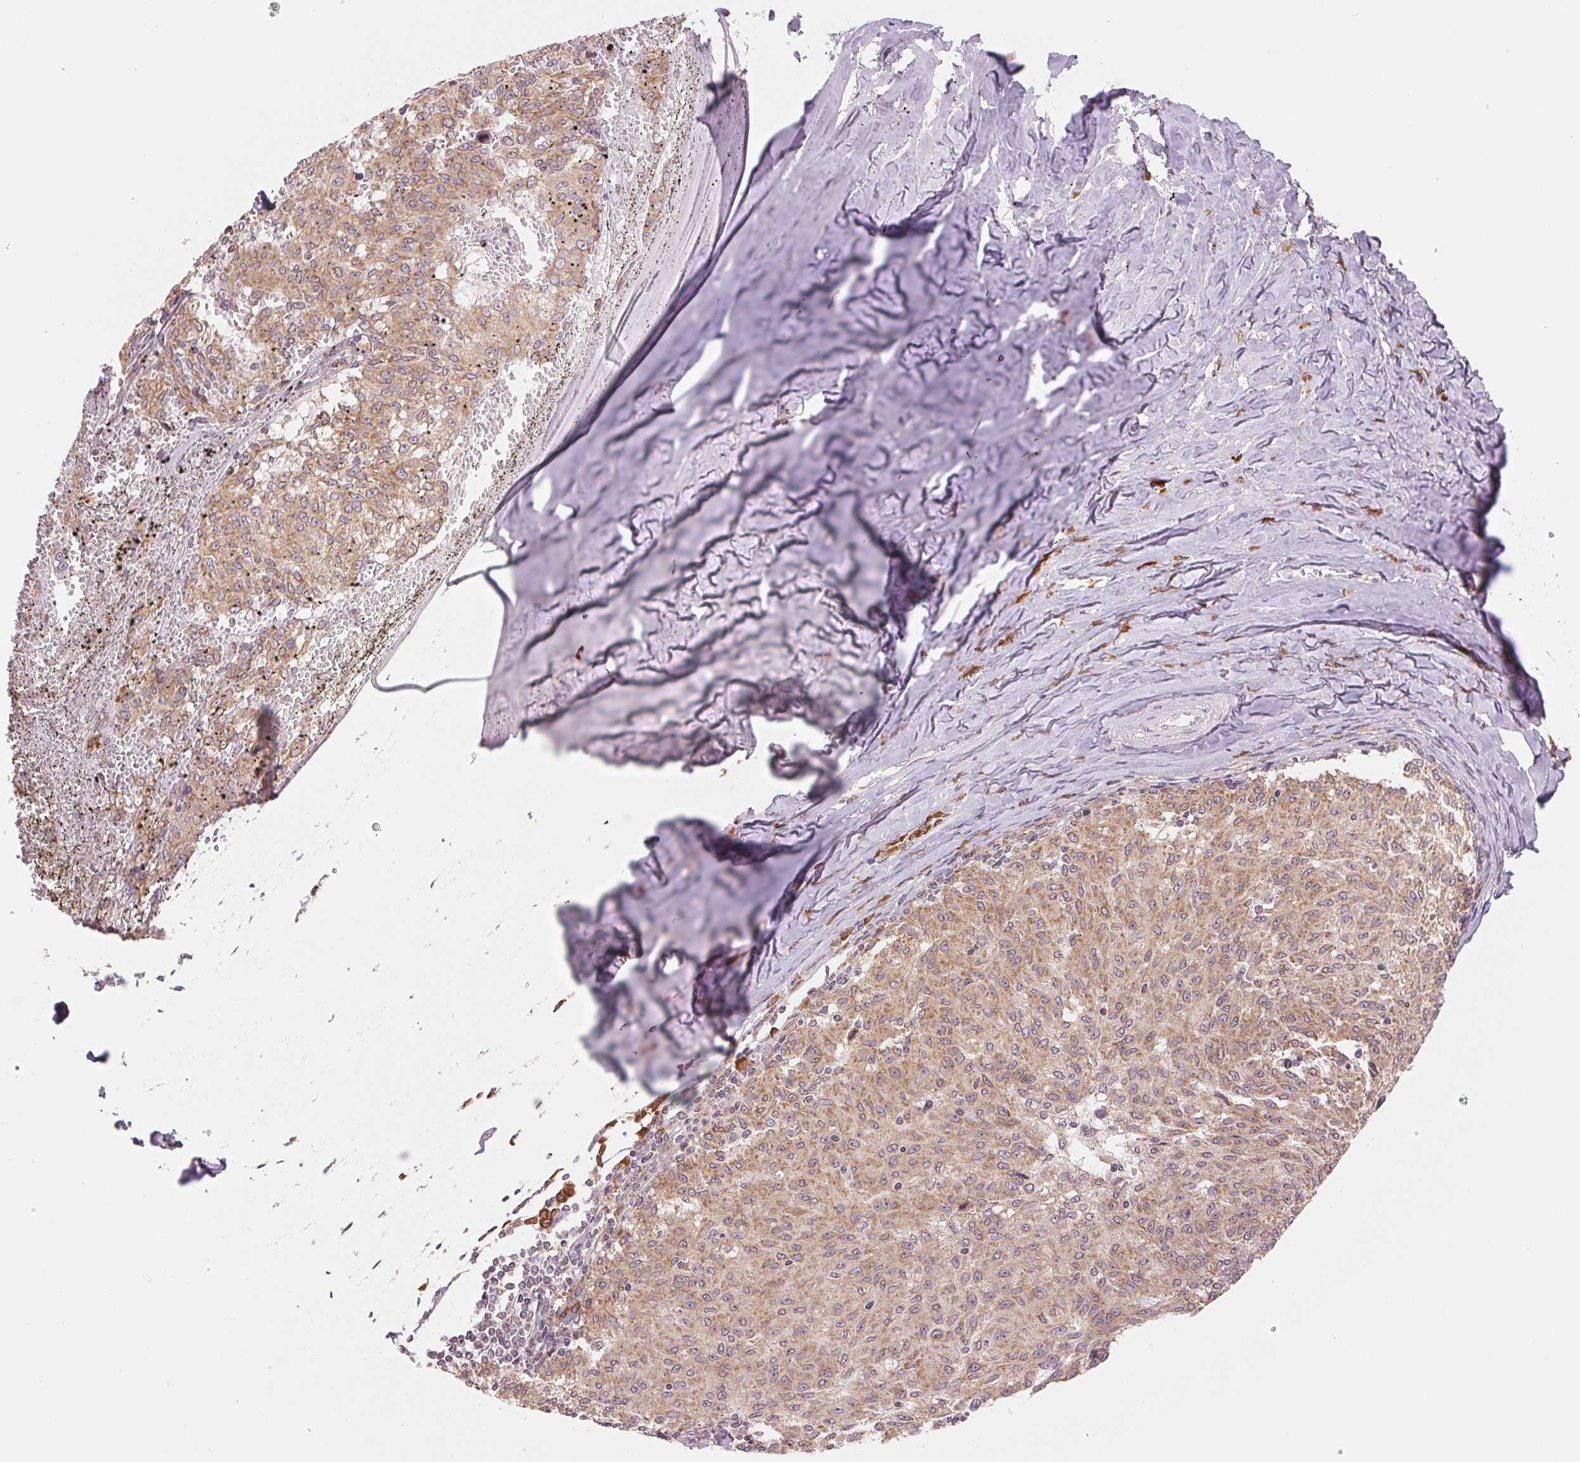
{"staining": {"intensity": "moderate", "quantity": ">75%", "location": "cytoplasmic/membranous"}, "tissue": "melanoma", "cell_type": "Tumor cells", "image_type": "cancer", "snomed": [{"axis": "morphology", "description": "Malignant melanoma, NOS"}, {"axis": "topography", "description": "Skin"}], "caption": "An immunohistochemistry image of tumor tissue is shown. Protein staining in brown labels moderate cytoplasmic/membranous positivity in malignant melanoma within tumor cells. The protein is shown in brown color, while the nuclei are stained blue.", "gene": "TECR", "patient": {"sex": "female", "age": 72}}